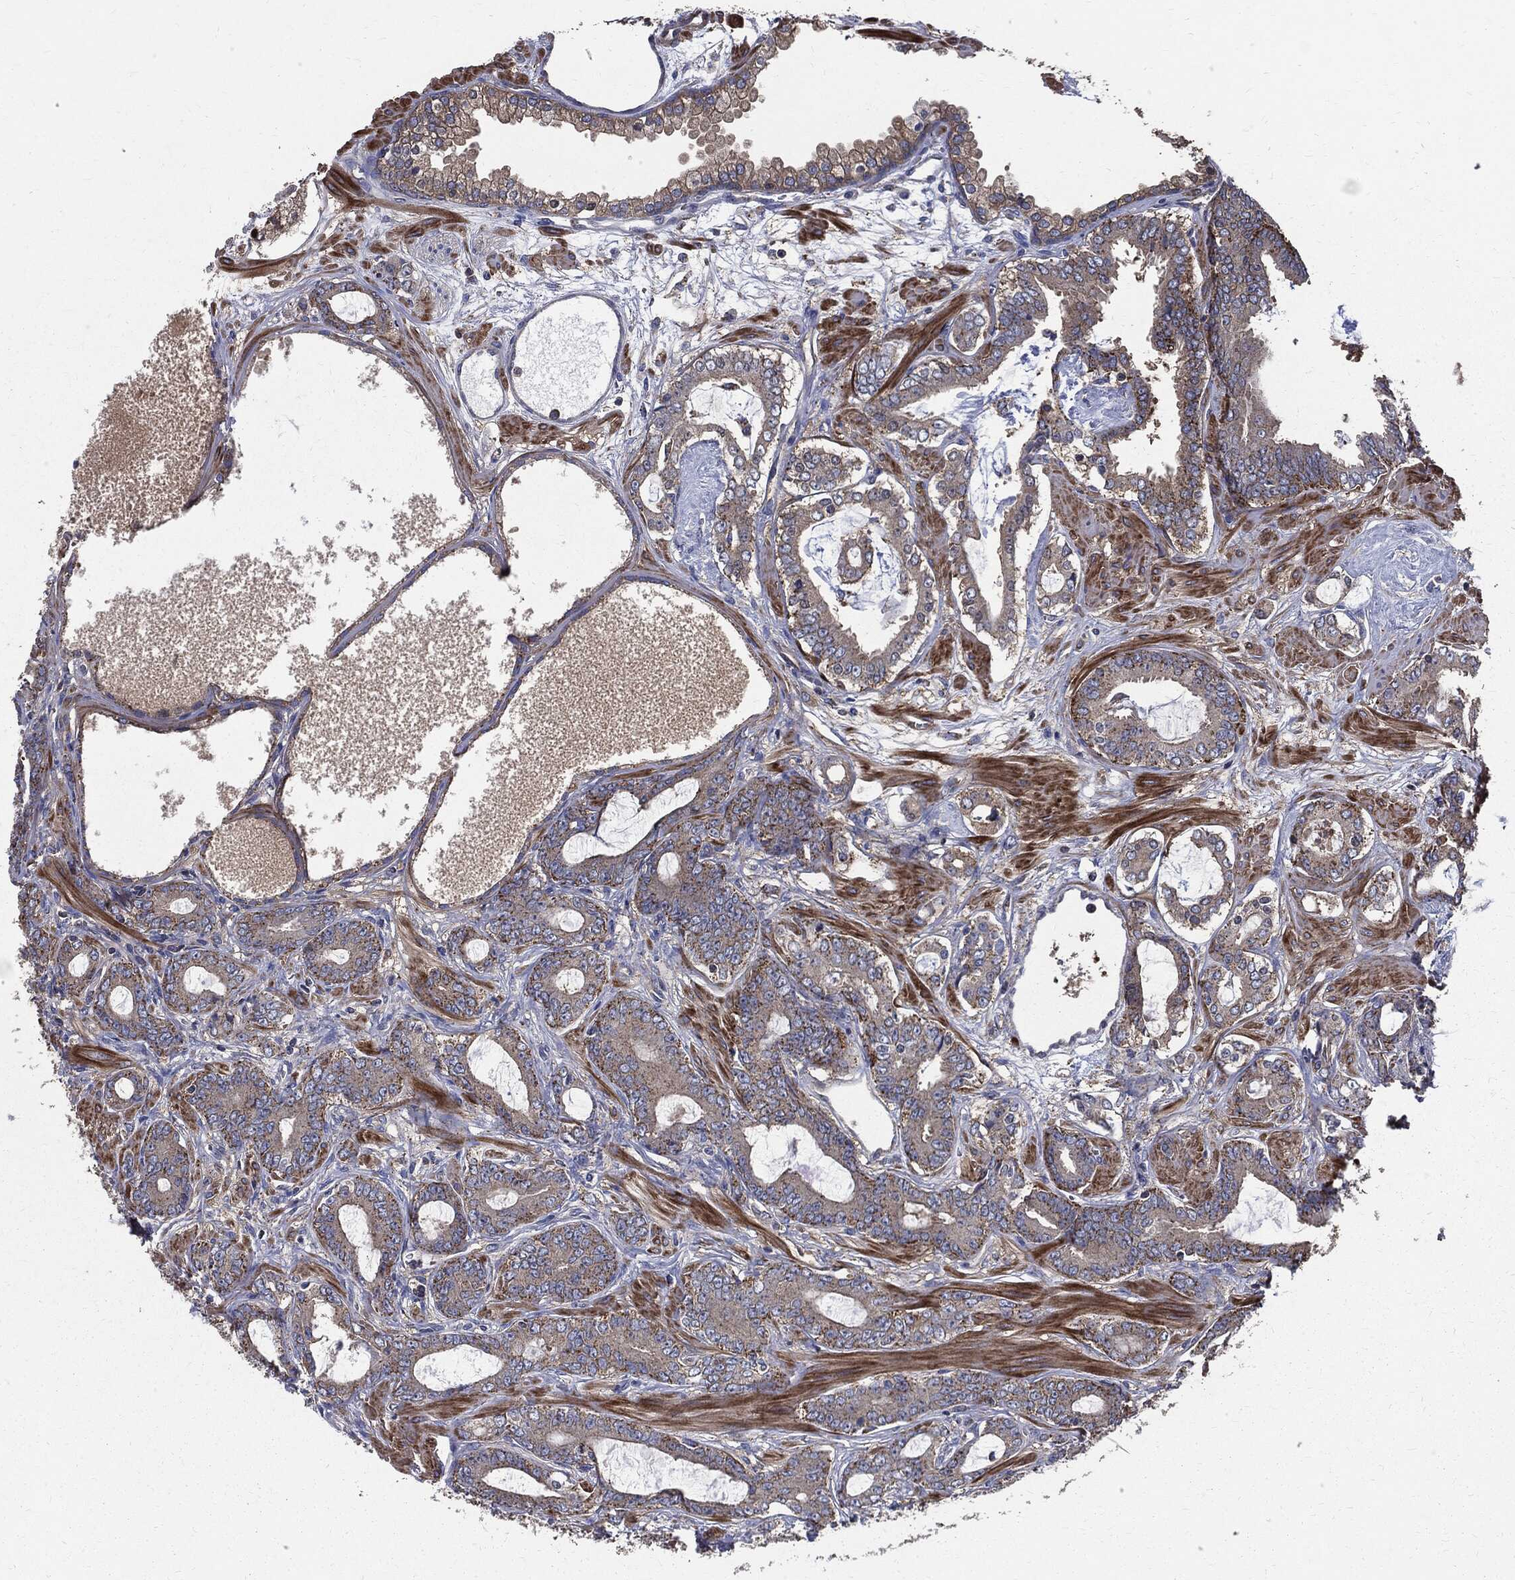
{"staining": {"intensity": "moderate", "quantity": "25%-75%", "location": "cytoplasmic/membranous"}, "tissue": "prostate cancer", "cell_type": "Tumor cells", "image_type": "cancer", "snomed": [{"axis": "morphology", "description": "Adenocarcinoma, NOS"}, {"axis": "topography", "description": "Prostate"}], "caption": "A photomicrograph of adenocarcinoma (prostate) stained for a protein demonstrates moderate cytoplasmic/membranous brown staining in tumor cells.", "gene": "PDCD6IP", "patient": {"sex": "male", "age": 55}}